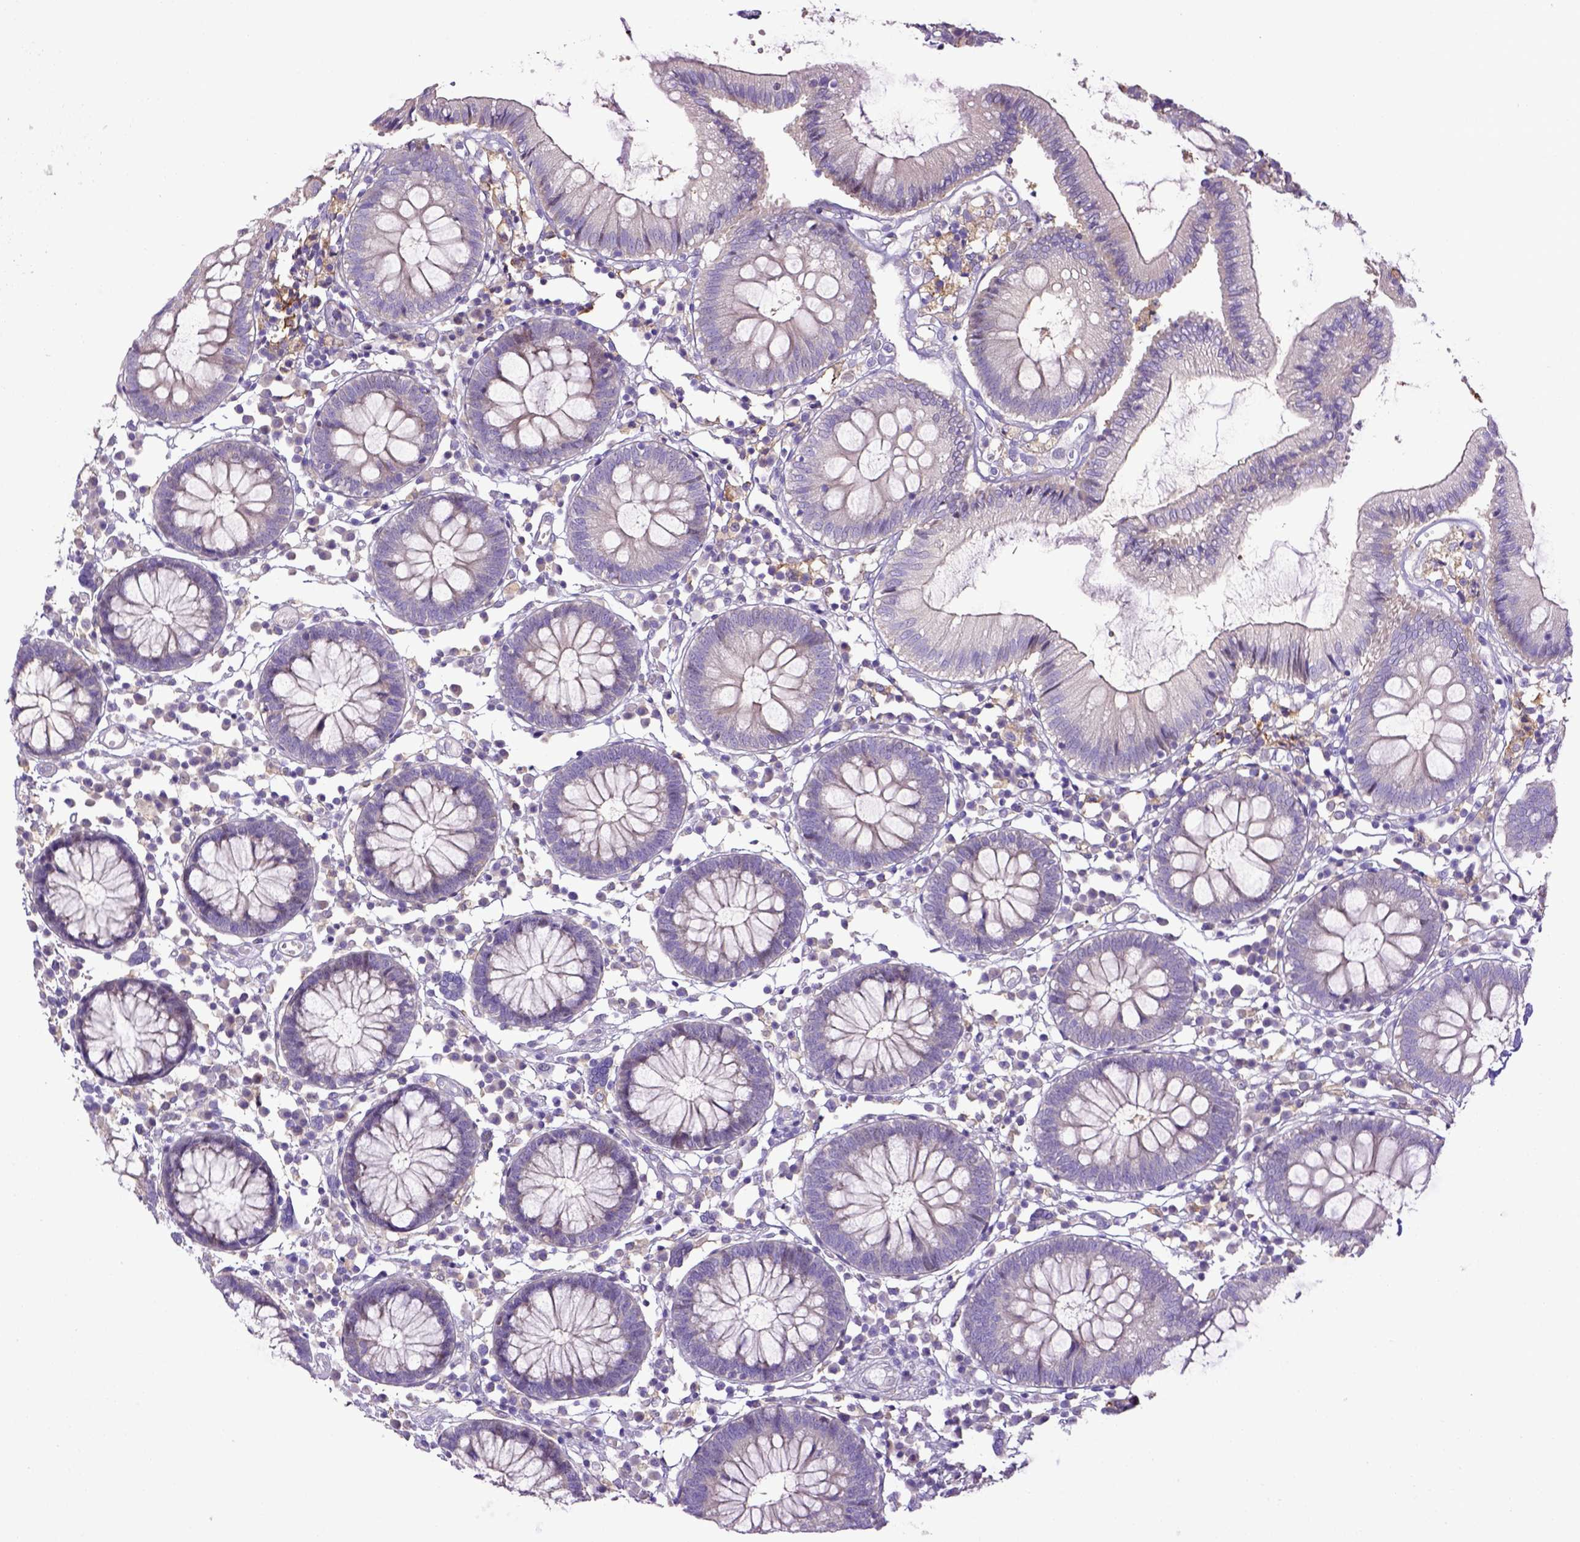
{"staining": {"intensity": "negative", "quantity": "none", "location": "none"}, "tissue": "colon", "cell_type": "Endothelial cells", "image_type": "normal", "snomed": [{"axis": "morphology", "description": "Normal tissue, NOS"}, {"axis": "morphology", "description": "Adenocarcinoma, NOS"}, {"axis": "topography", "description": "Colon"}], "caption": "This photomicrograph is of normal colon stained with immunohistochemistry (IHC) to label a protein in brown with the nuclei are counter-stained blue. There is no expression in endothelial cells. (DAB (3,3'-diaminobenzidine) IHC with hematoxylin counter stain).", "gene": "CD40", "patient": {"sex": "male", "age": 83}}